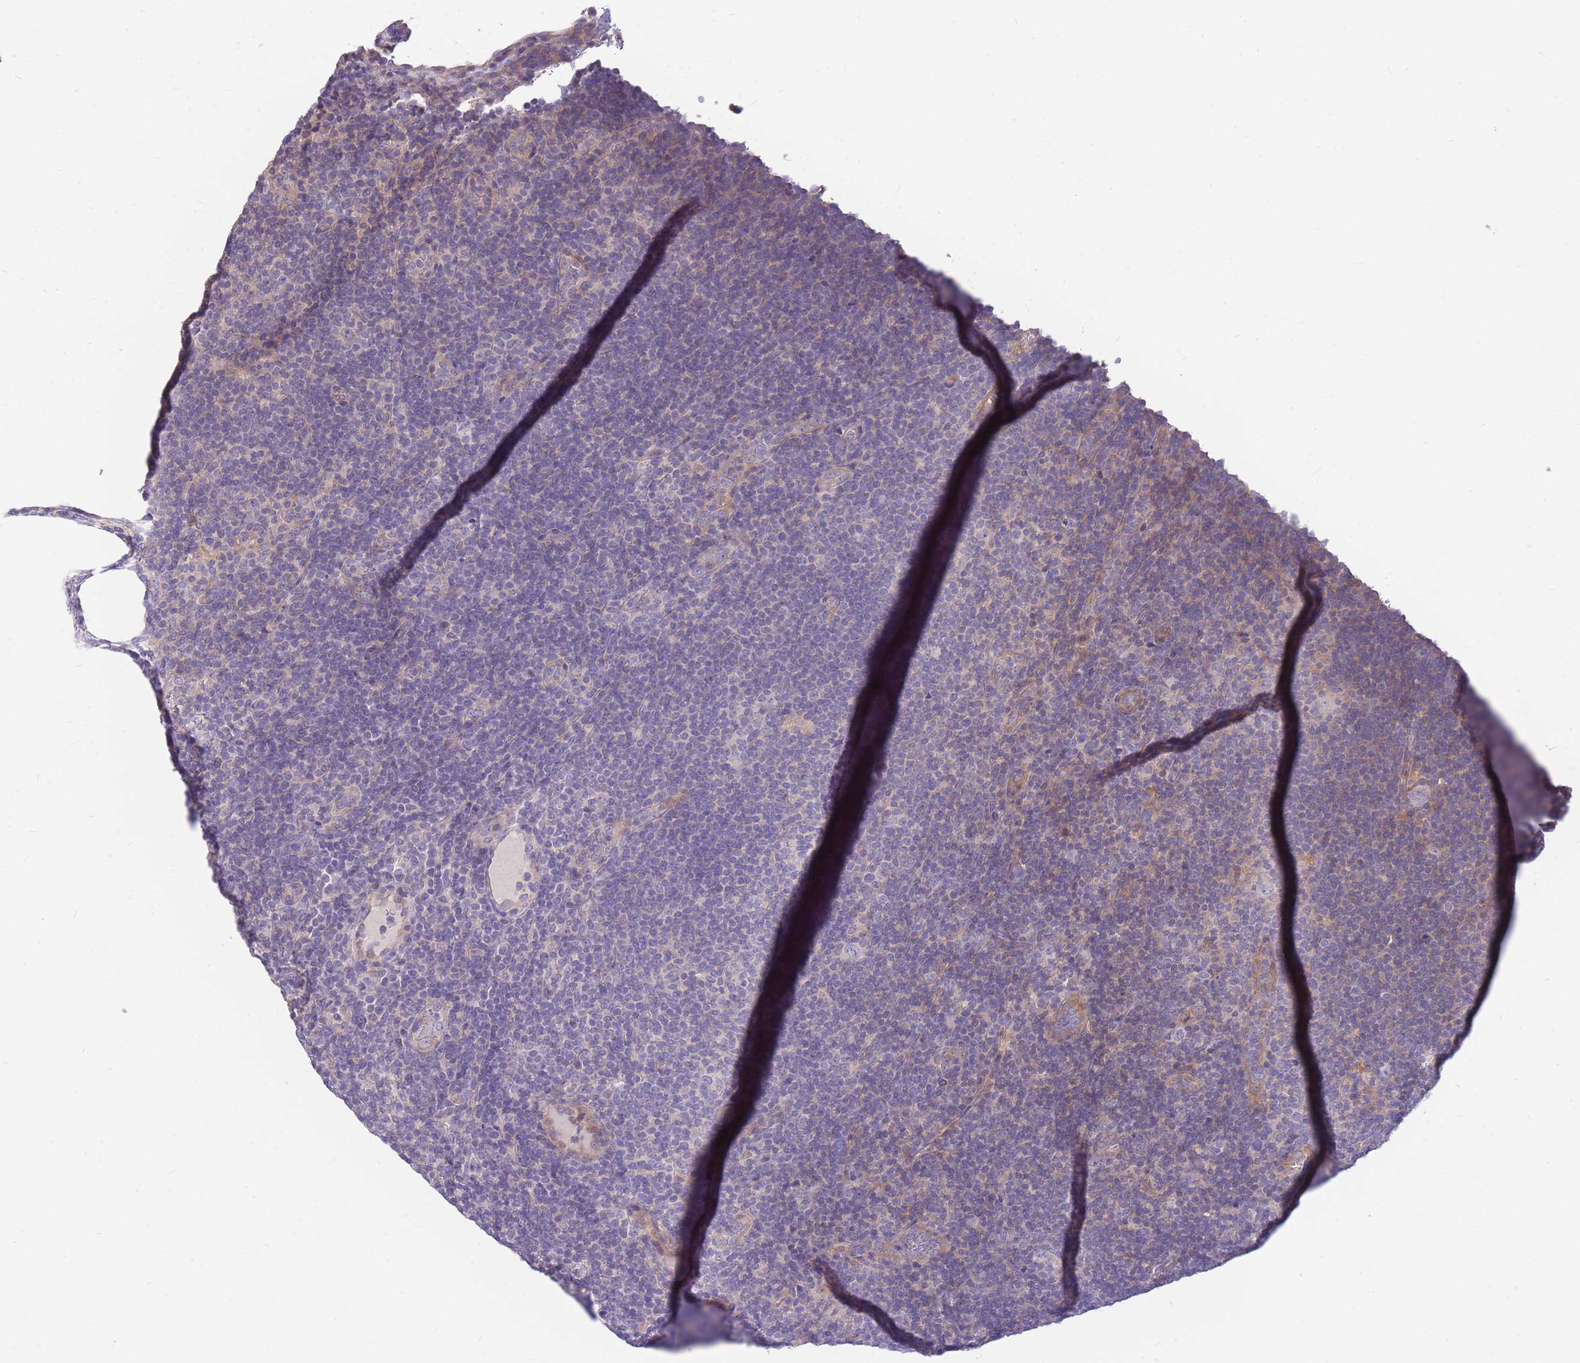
{"staining": {"intensity": "negative", "quantity": "none", "location": "none"}, "tissue": "lymphoma", "cell_type": "Tumor cells", "image_type": "cancer", "snomed": [{"axis": "morphology", "description": "Hodgkin's disease, NOS"}, {"axis": "topography", "description": "Lymph node"}], "caption": "Immunohistochemical staining of Hodgkin's disease exhibits no significant positivity in tumor cells.", "gene": "OR5T1", "patient": {"sex": "female", "age": 57}}